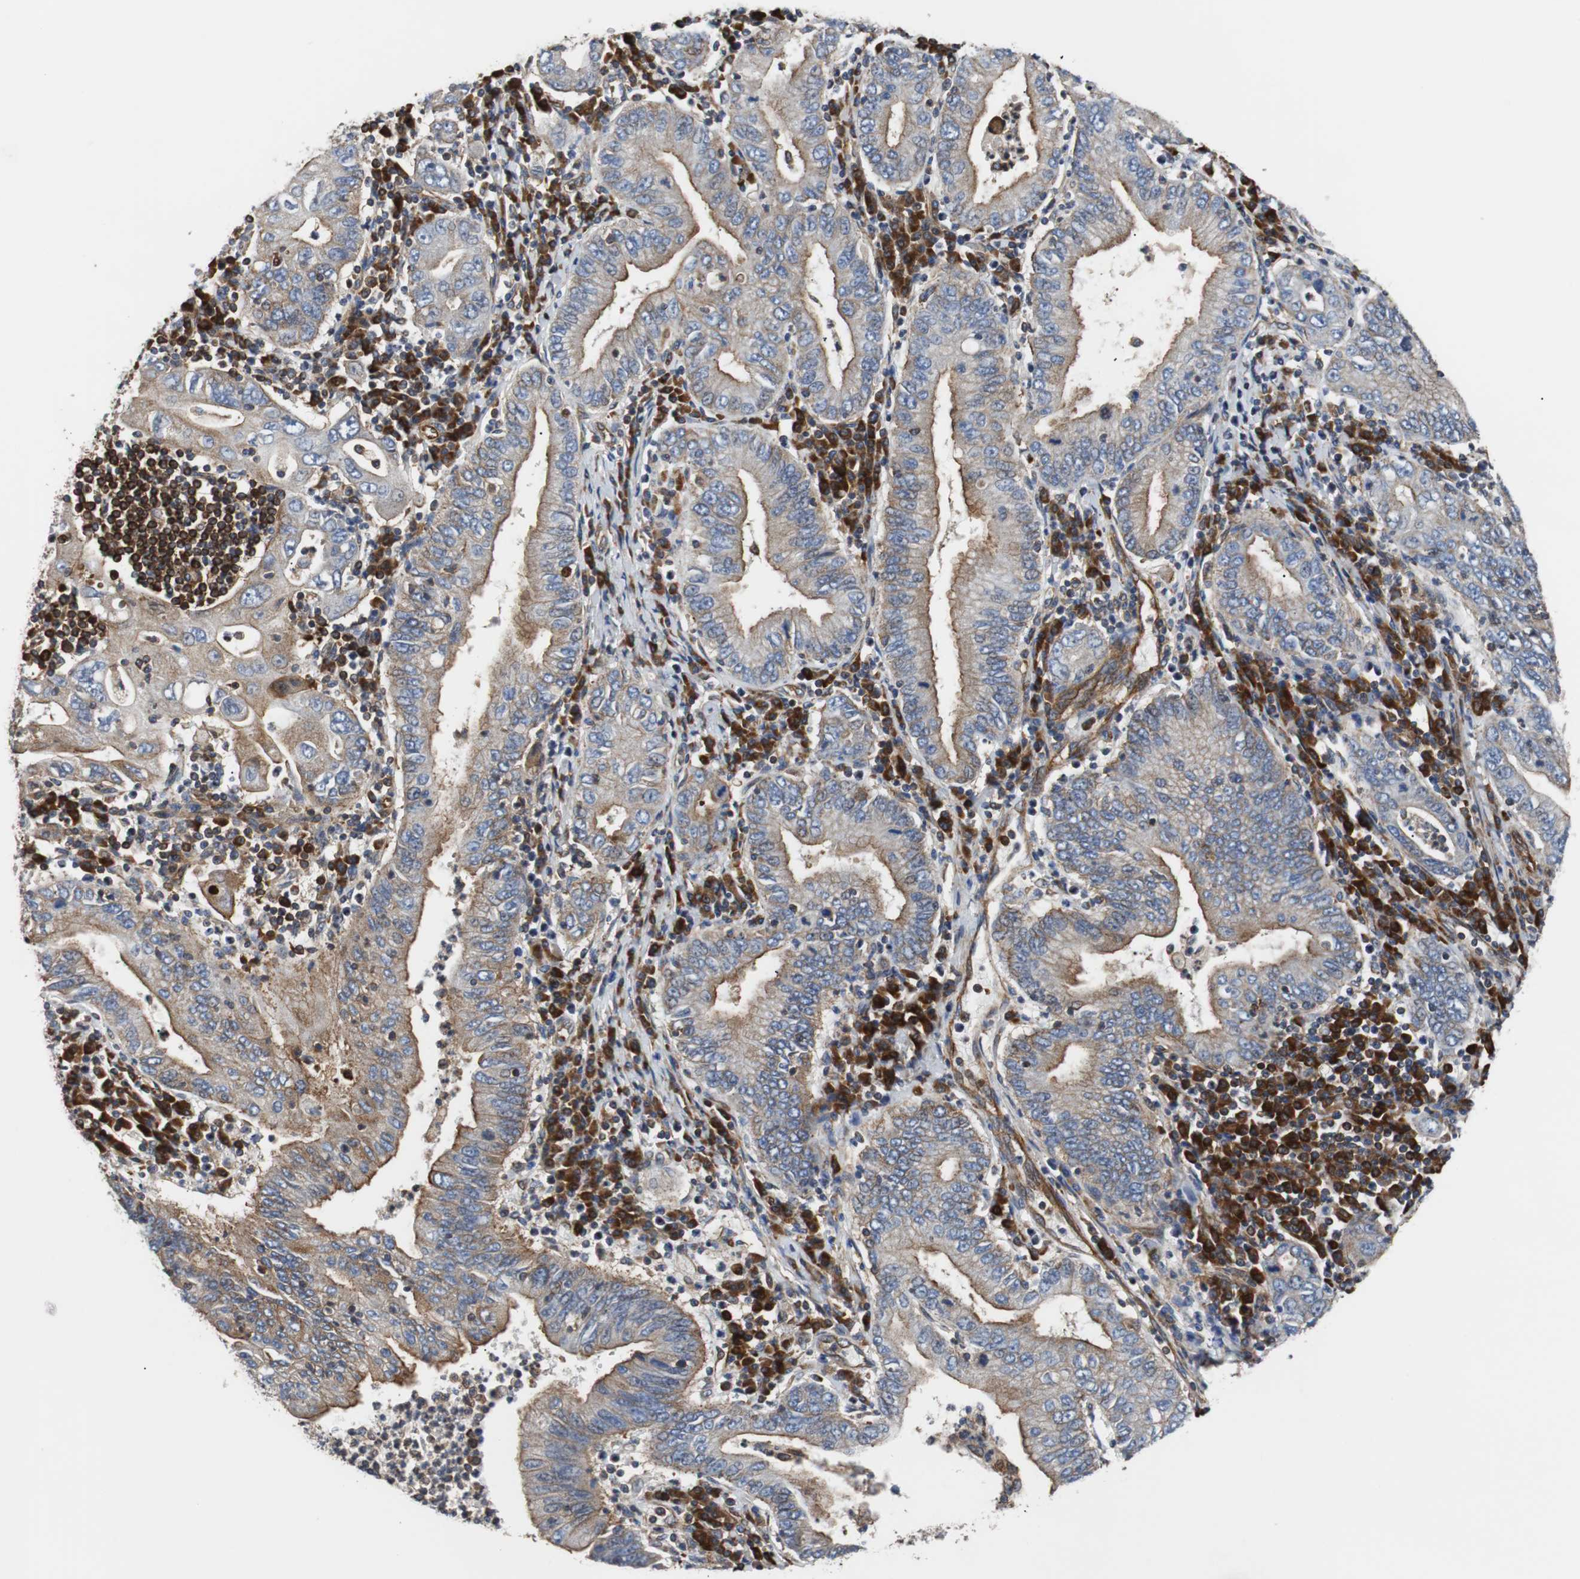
{"staining": {"intensity": "weak", "quantity": ">75%", "location": "cytoplasmic/membranous"}, "tissue": "stomach cancer", "cell_type": "Tumor cells", "image_type": "cancer", "snomed": [{"axis": "morphology", "description": "Normal tissue, NOS"}, {"axis": "morphology", "description": "Adenocarcinoma, NOS"}, {"axis": "topography", "description": "Esophagus"}, {"axis": "topography", "description": "Stomach, upper"}, {"axis": "topography", "description": "Peripheral nerve tissue"}], "caption": "This is a photomicrograph of immunohistochemistry staining of stomach adenocarcinoma, which shows weak positivity in the cytoplasmic/membranous of tumor cells.", "gene": "PLCG2", "patient": {"sex": "male", "age": 62}}